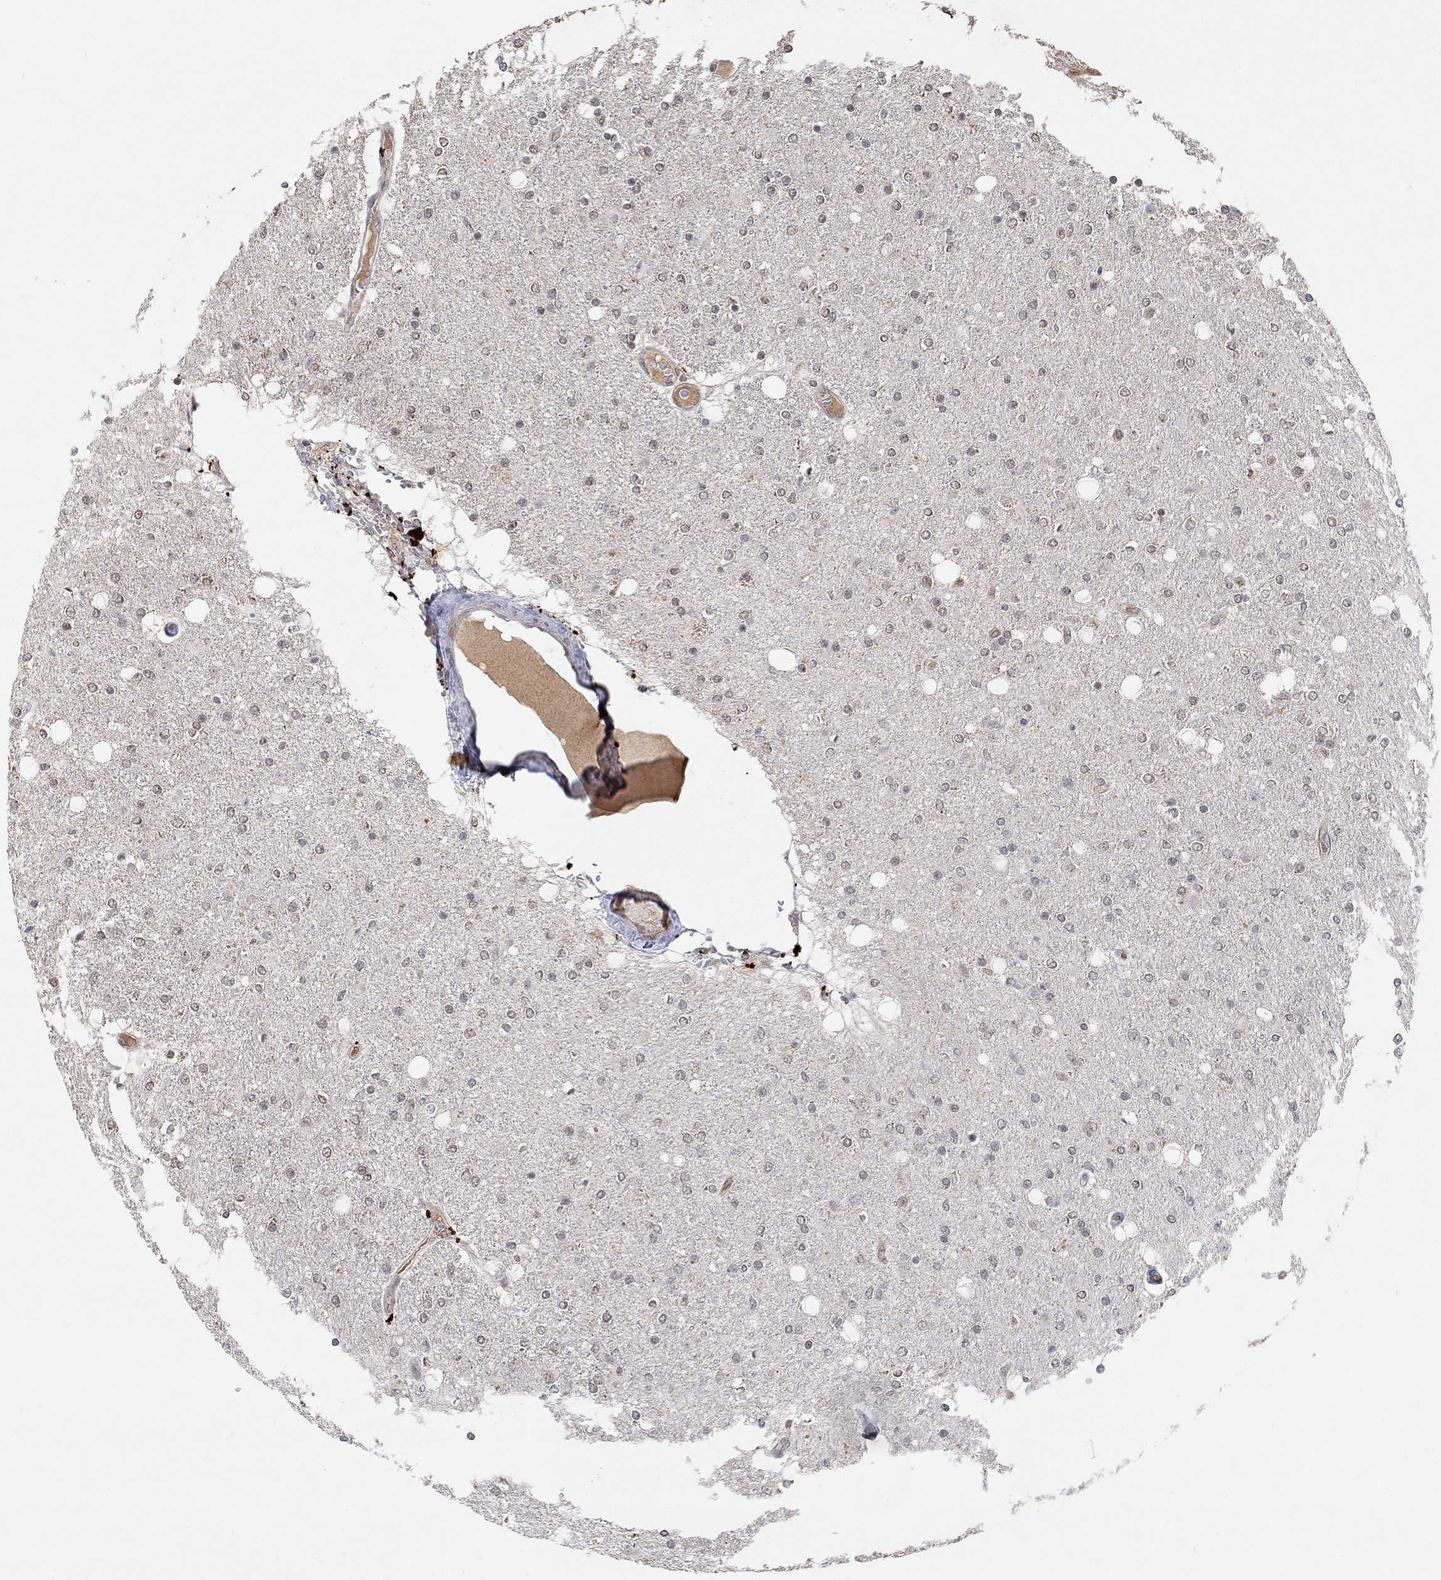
{"staining": {"intensity": "negative", "quantity": "none", "location": "none"}, "tissue": "glioma", "cell_type": "Tumor cells", "image_type": "cancer", "snomed": [{"axis": "morphology", "description": "Glioma, malignant, High grade"}, {"axis": "topography", "description": "Cerebral cortex"}], "caption": "Immunohistochemical staining of human glioma reveals no significant staining in tumor cells.", "gene": "THAP8", "patient": {"sex": "male", "age": 70}}